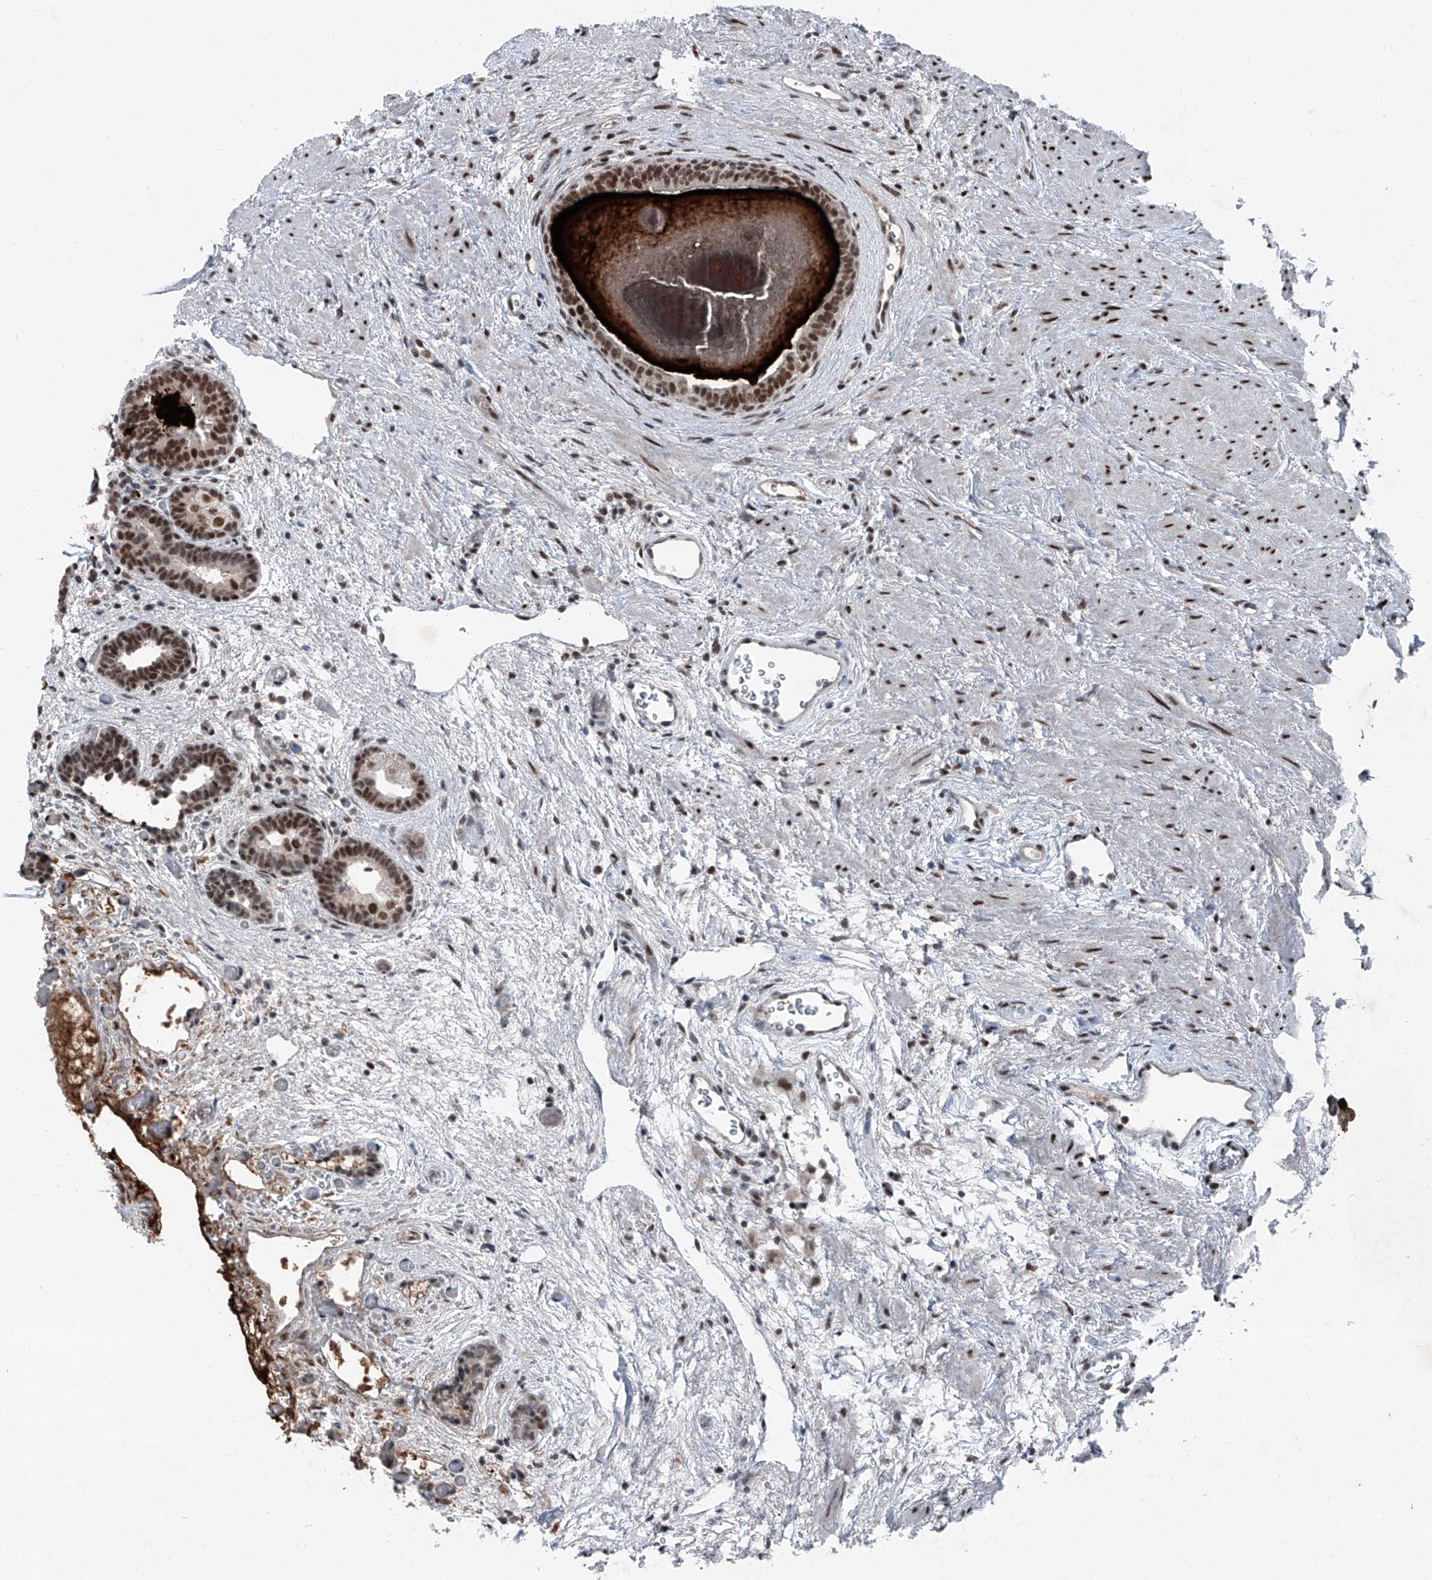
{"staining": {"intensity": "moderate", "quantity": ">75%", "location": "nuclear"}, "tissue": "prostate", "cell_type": "Glandular cells", "image_type": "normal", "snomed": [{"axis": "morphology", "description": "Normal tissue, NOS"}, {"axis": "topography", "description": "Prostate"}], "caption": "Glandular cells demonstrate medium levels of moderate nuclear expression in approximately >75% of cells in unremarkable human prostate. (Stains: DAB (3,3'-diaminobenzidine) in brown, nuclei in blue, Microscopy: brightfield microscopy at high magnification).", "gene": "BMI1", "patient": {"sex": "male", "age": 48}}